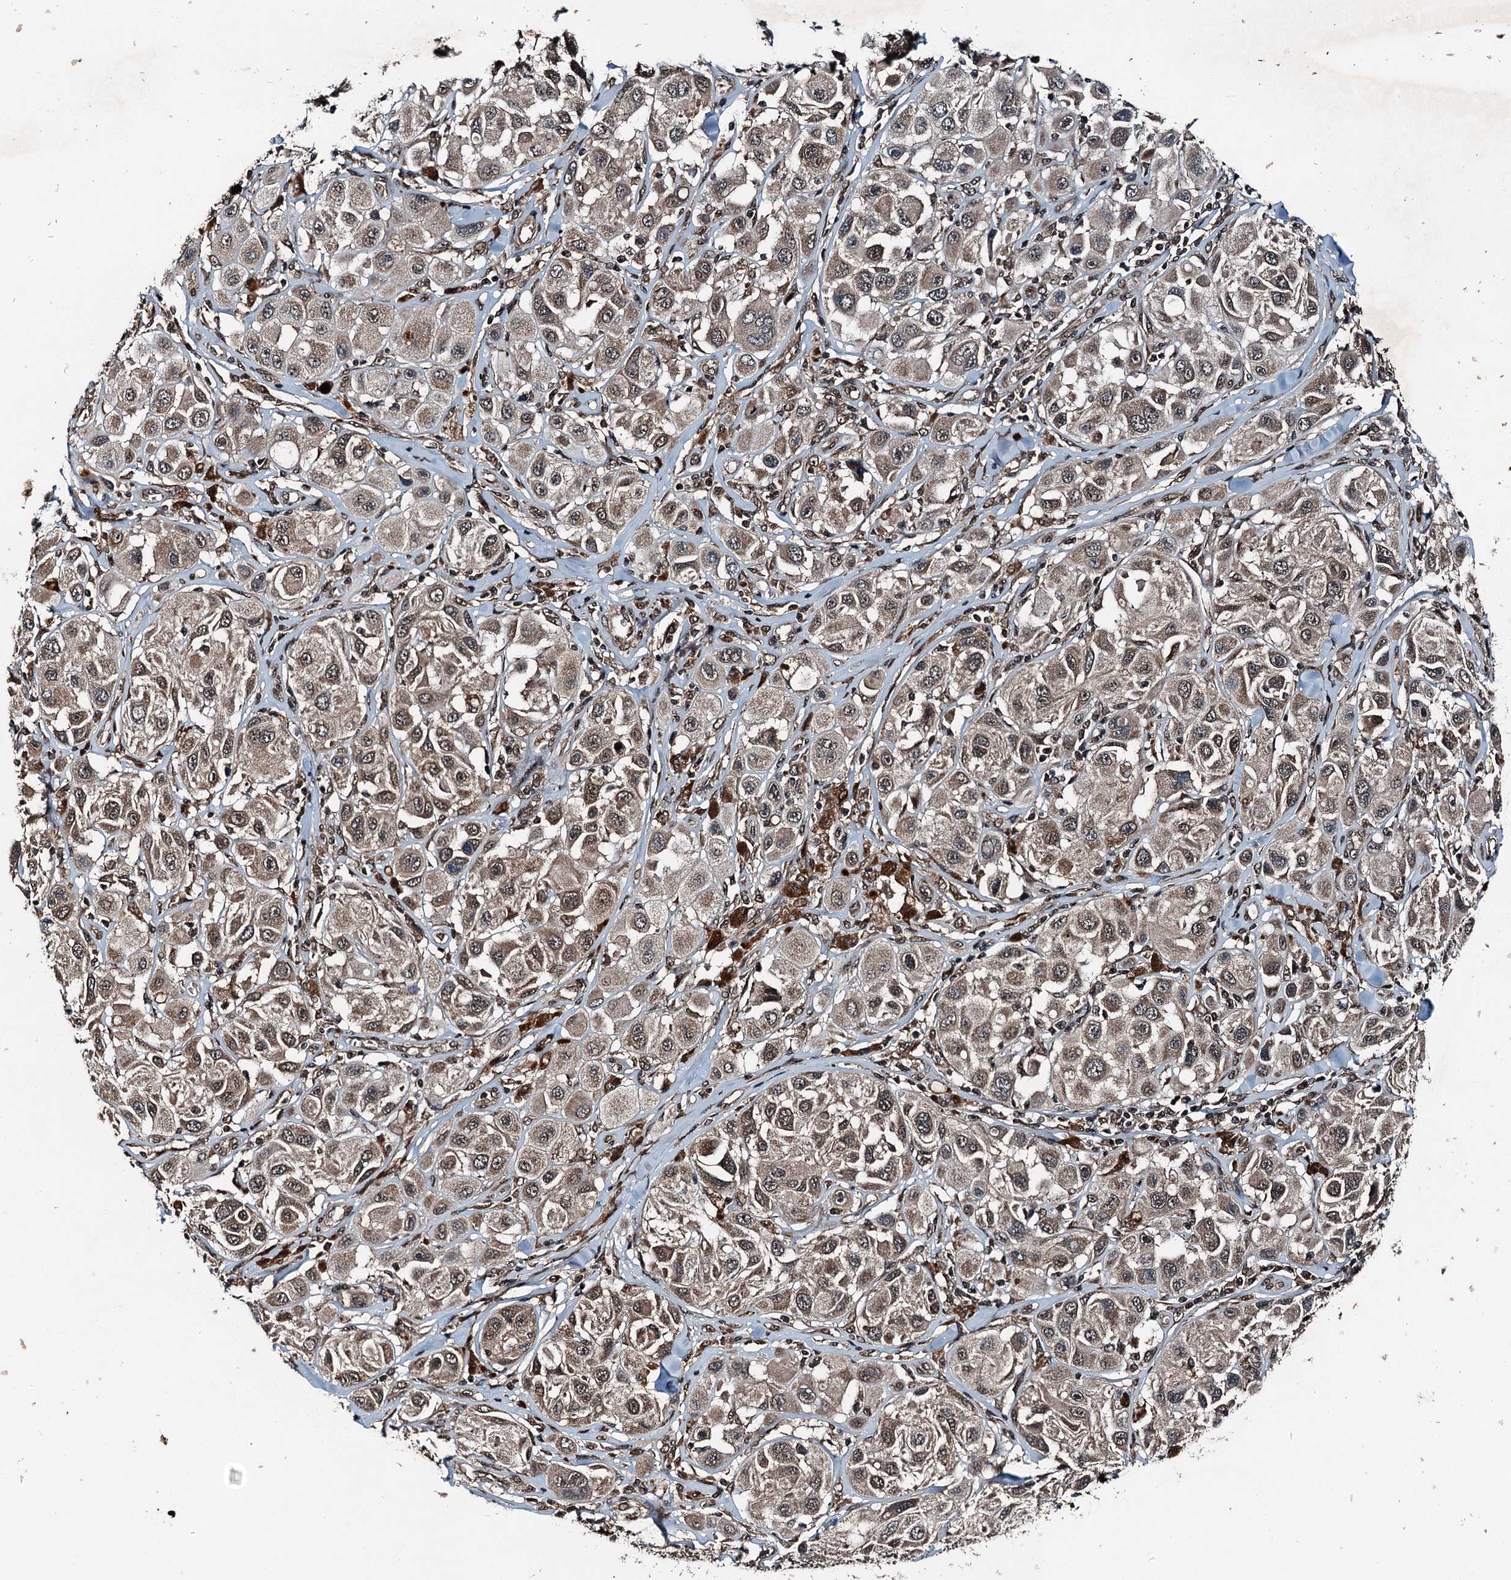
{"staining": {"intensity": "moderate", "quantity": ">75%", "location": "cytoplasmic/membranous,nuclear"}, "tissue": "melanoma", "cell_type": "Tumor cells", "image_type": "cancer", "snomed": [{"axis": "morphology", "description": "Malignant melanoma, Metastatic site"}, {"axis": "topography", "description": "Skin"}], "caption": "Protein analysis of melanoma tissue exhibits moderate cytoplasmic/membranous and nuclear staining in about >75% of tumor cells. The staining was performed using DAB, with brown indicating positive protein expression. Nuclei are stained blue with hematoxylin.", "gene": "UBXN6", "patient": {"sex": "male", "age": 41}}